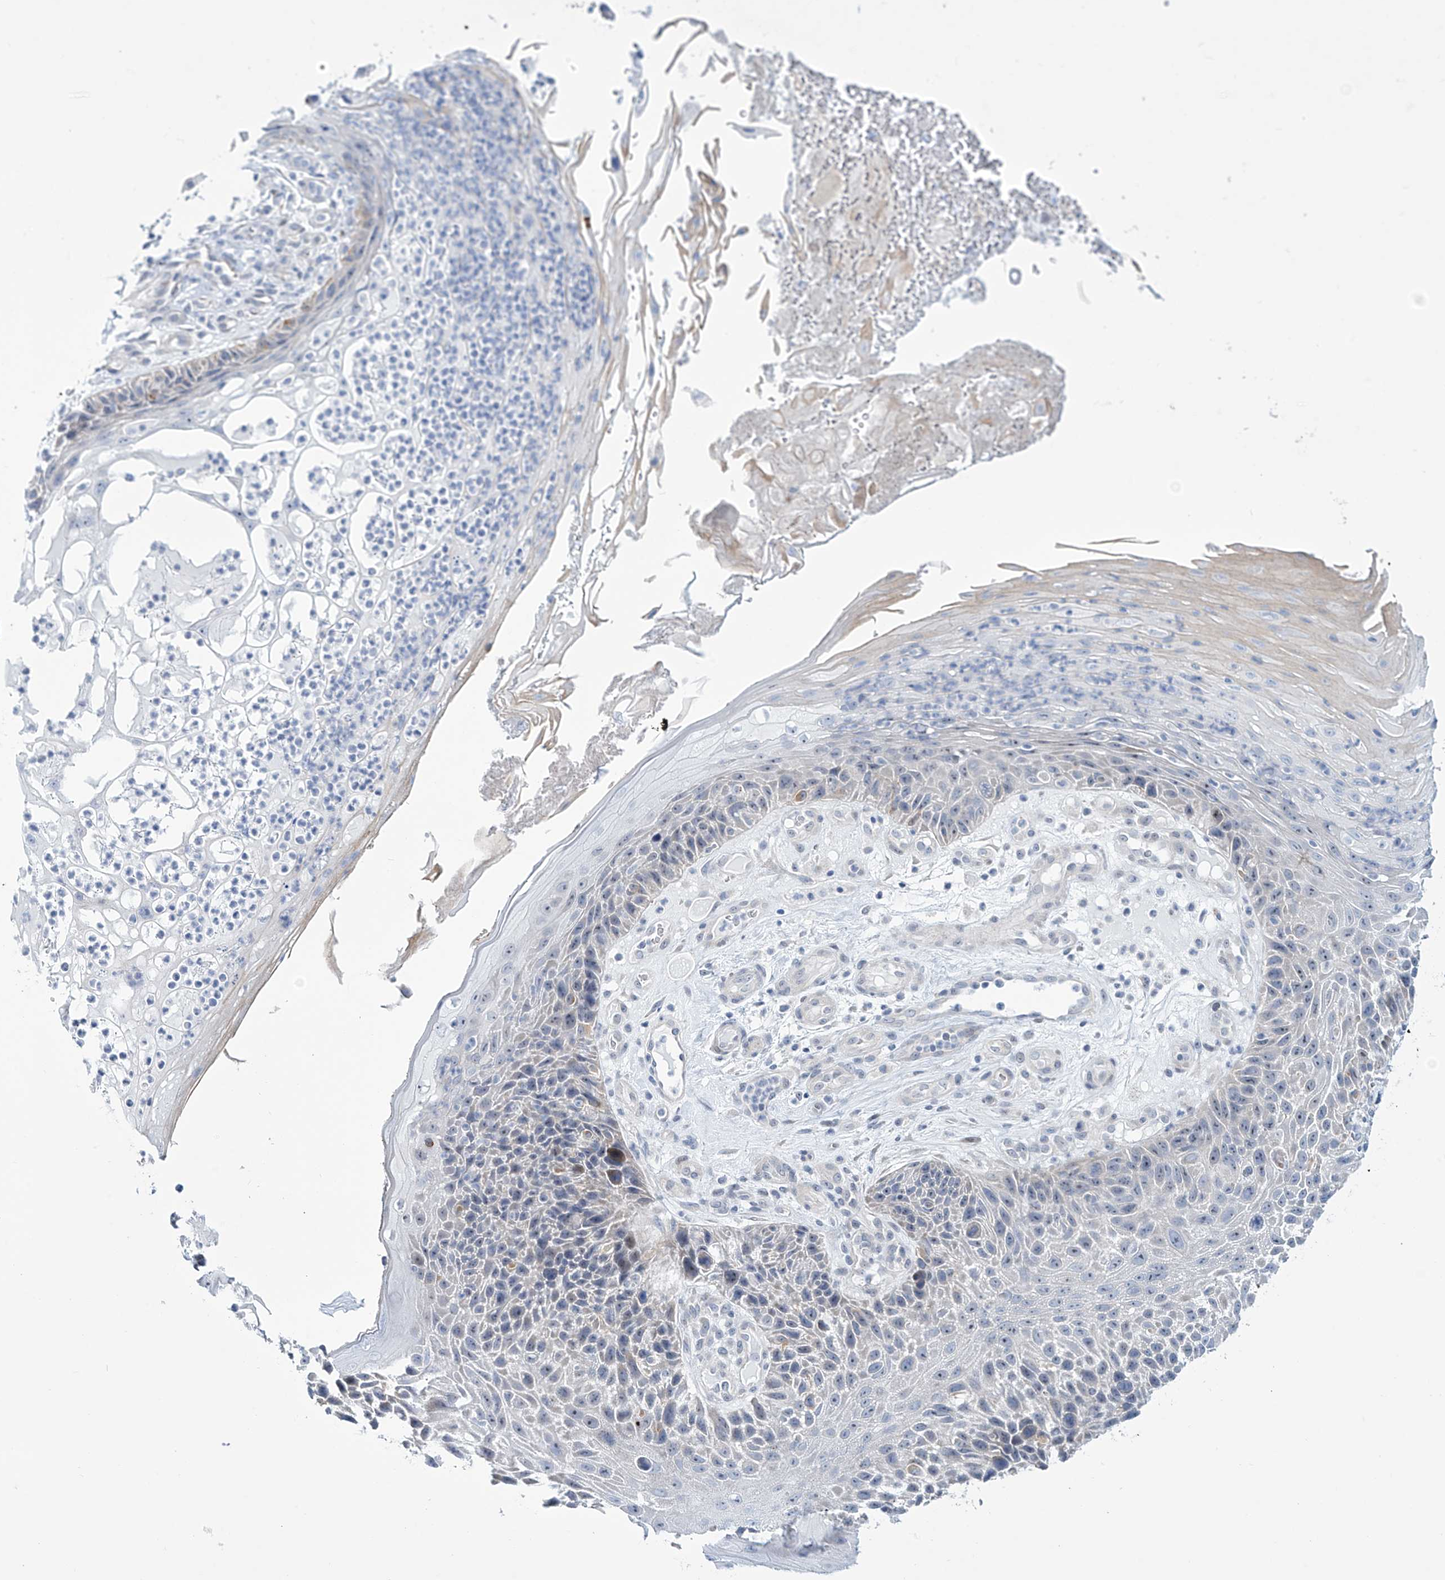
{"staining": {"intensity": "negative", "quantity": "none", "location": "none"}, "tissue": "skin cancer", "cell_type": "Tumor cells", "image_type": "cancer", "snomed": [{"axis": "morphology", "description": "Squamous cell carcinoma, NOS"}, {"axis": "topography", "description": "Skin"}], "caption": "Human skin cancer stained for a protein using immunohistochemistry (IHC) exhibits no expression in tumor cells.", "gene": "TRIM60", "patient": {"sex": "female", "age": 88}}